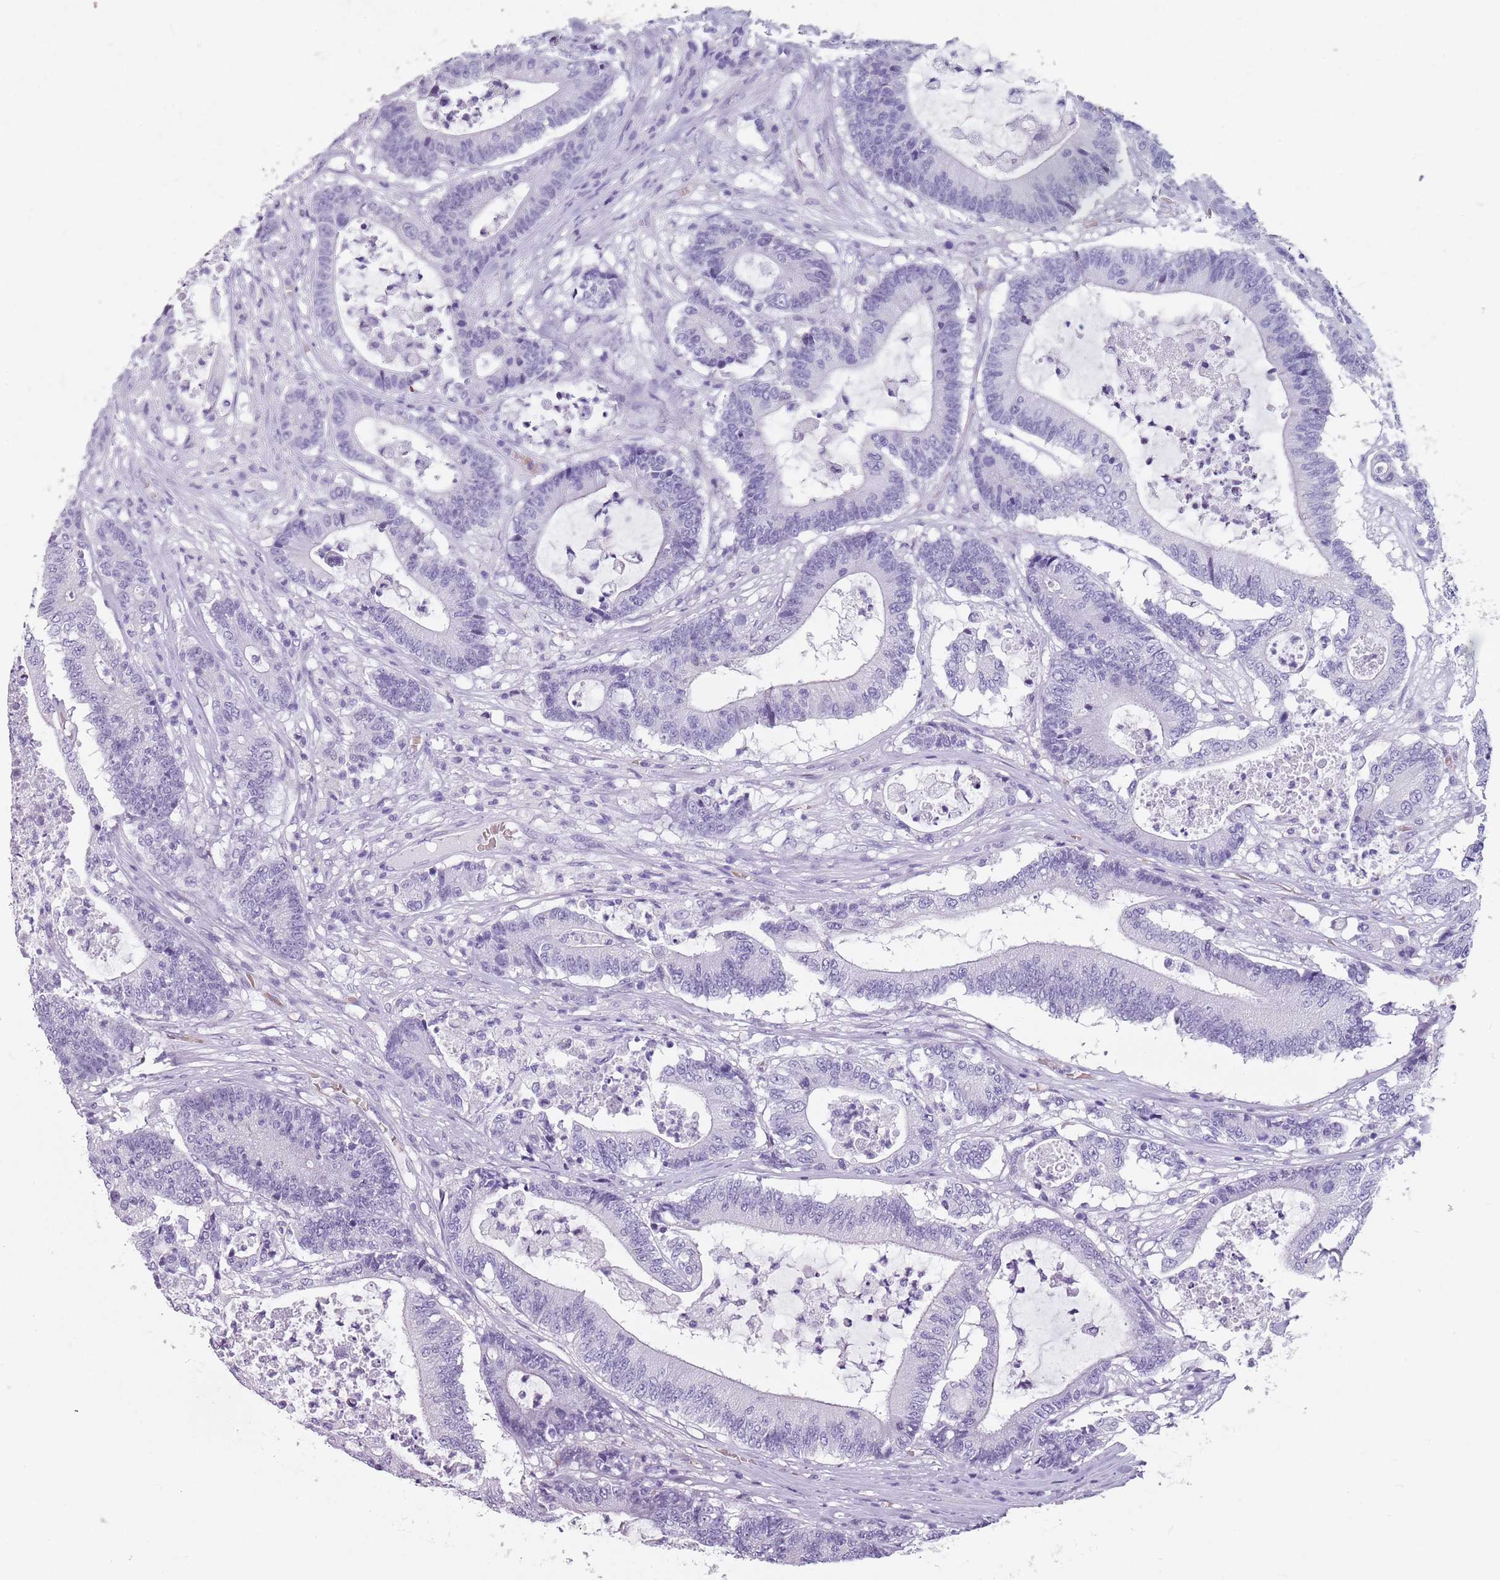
{"staining": {"intensity": "negative", "quantity": "none", "location": "none"}, "tissue": "colorectal cancer", "cell_type": "Tumor cells", "image_type": "cancer", "snomed": [{"axis": "morphology", "description": "Adenocarcinoma, NOS"}, {"axis": "topography", "description": "Colon"}], "caption": "The image reveals no staining of tumor cells in colorectal cancer (adenocarcinoma). Brightfield microscopy of immunohistochemistry stained with DAB (3,3'-diaminobenzidine) (brown) and hematoxylin (blue), captured at high magnification.", "gene": "SPESP1", "patient": {"sex": "female", "age": 84}}